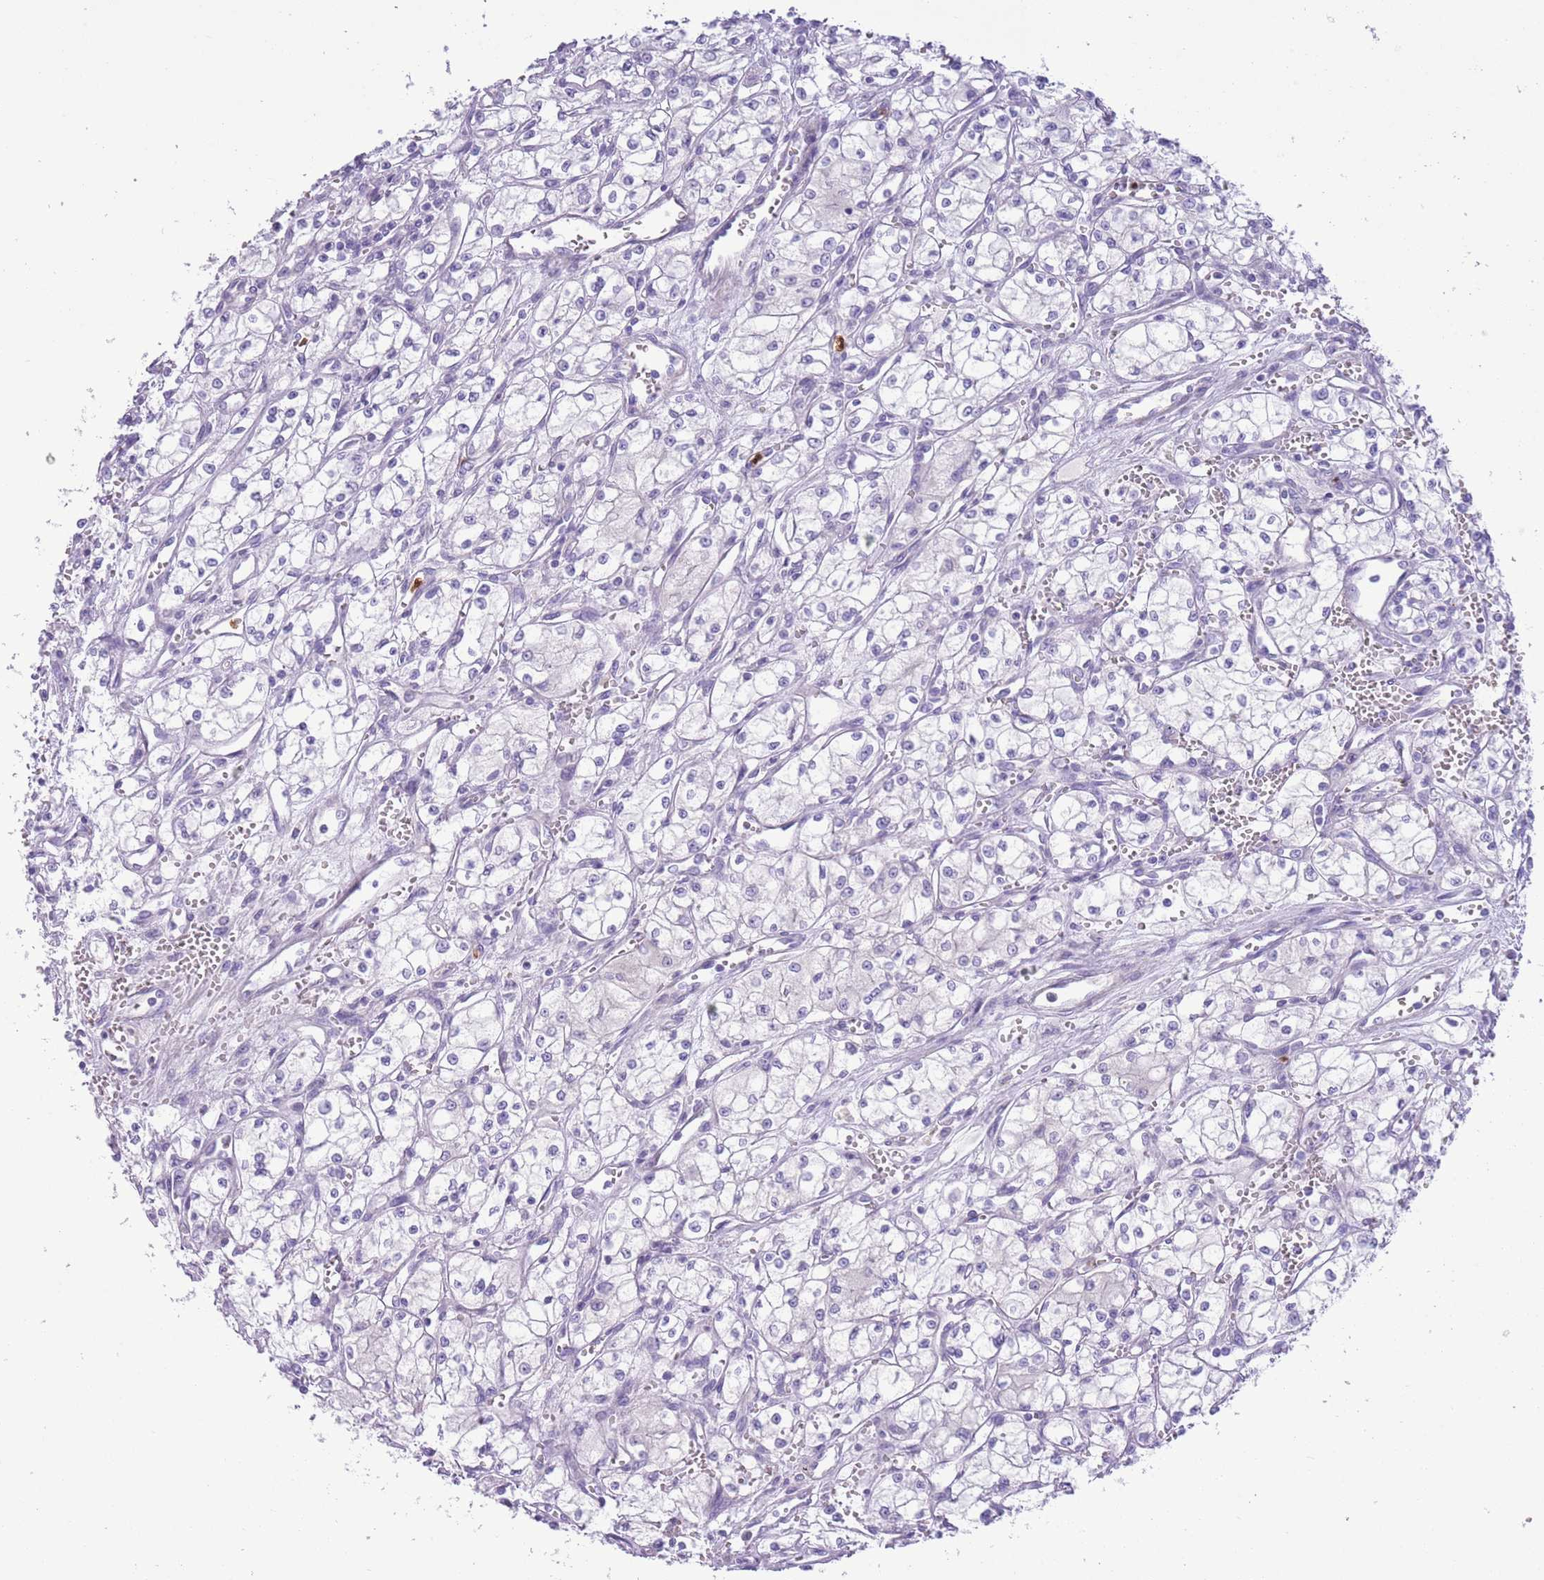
{"staining": {"intensity": "negative", "quantity": "none", "location": "none"}, "tissue": "renal cancer", "cell_type": "Tumor cells", "image_type": "cancer", "snomed": [{"axis": "morphology", "description": "Adenocarcinoma, NOS"}, {"axis": "topography", "description": "Kidney"}], "caption": "There is no significant expression in tumor cells of renal adenocarcinoma. Brightfield microscopy of immunohistochemistry stained with DAB (brown) and hematoxylin (blue), captured at high magnification.", "gene": "OR6M1", "patient": {"sex": "male", "age": 59}}